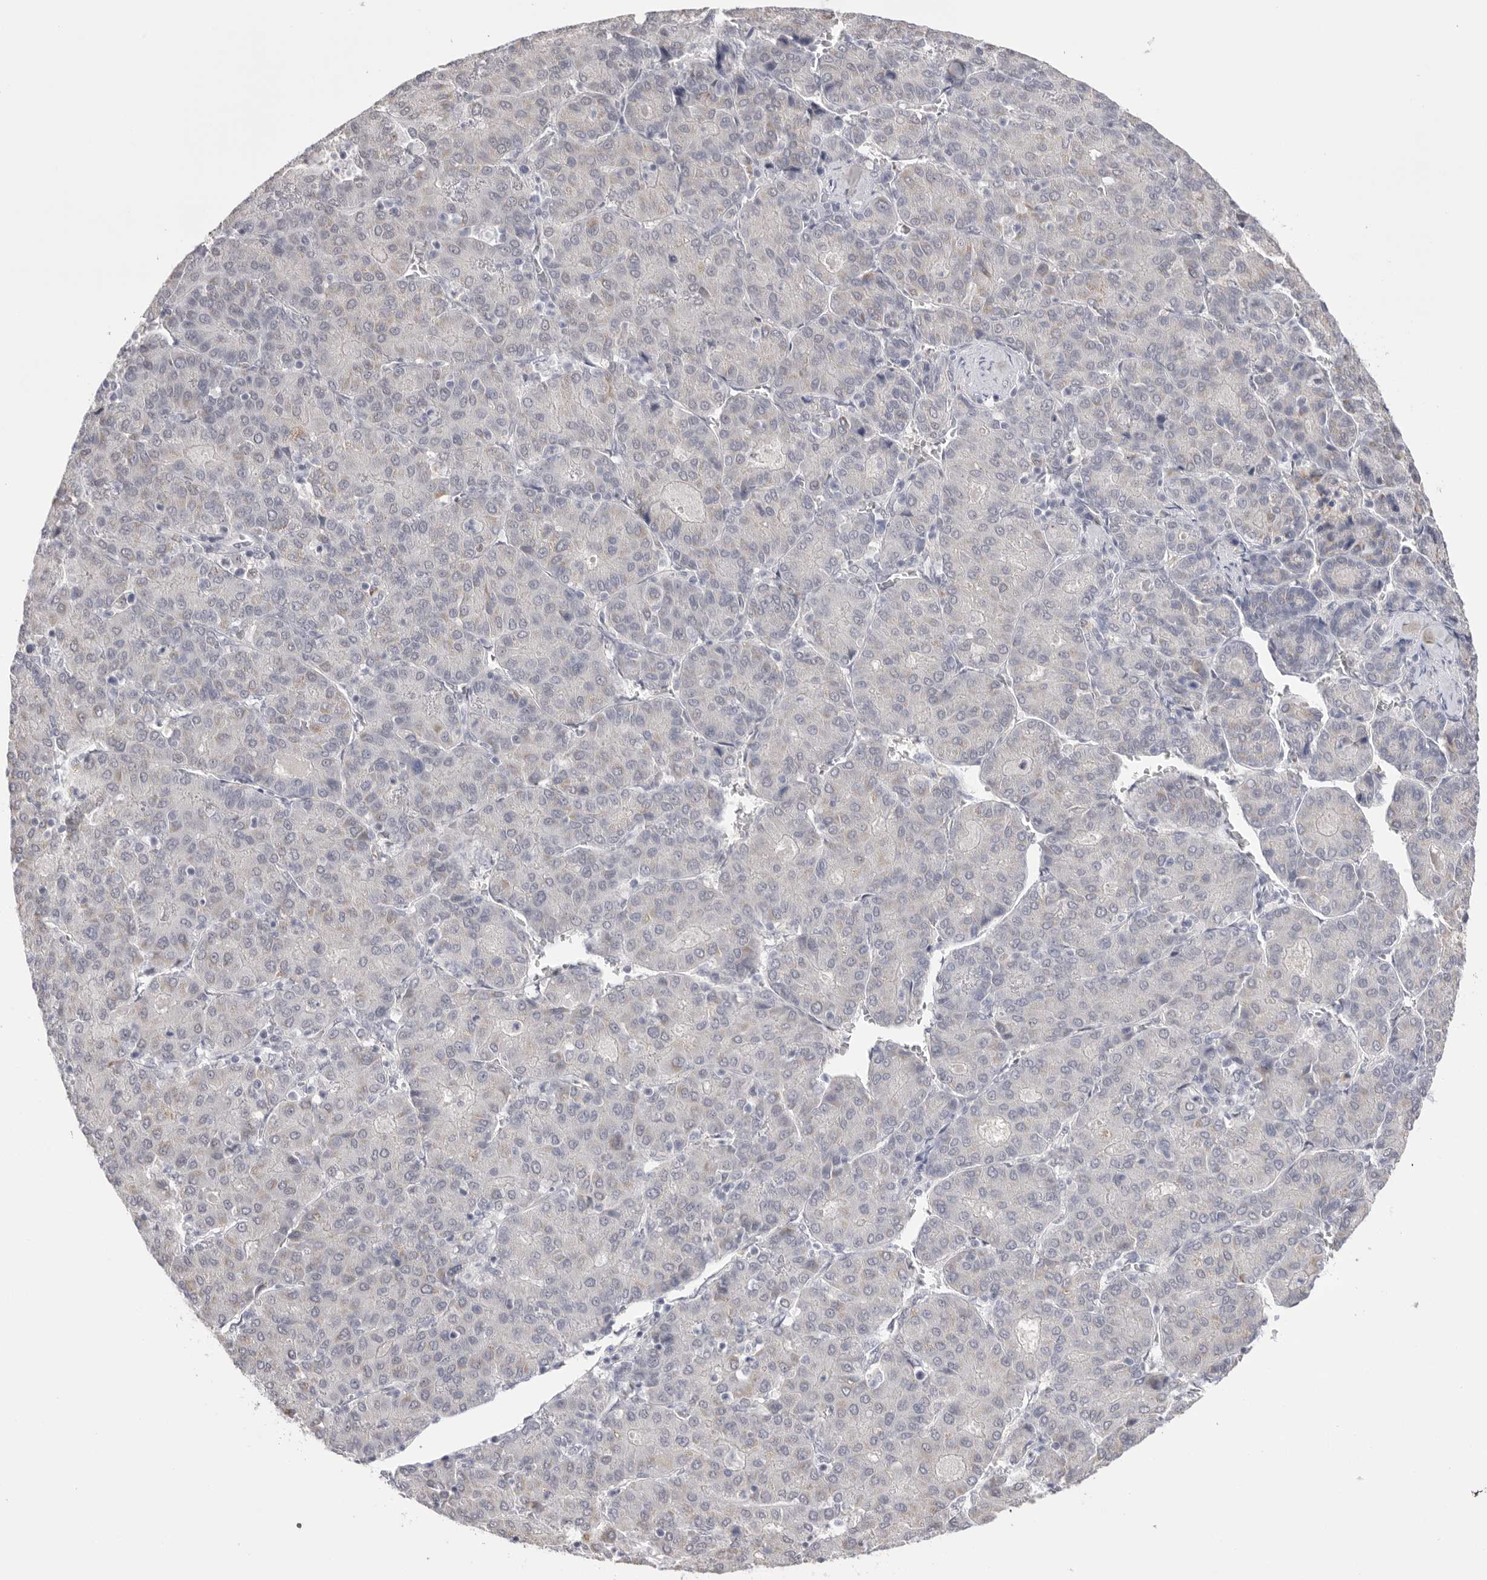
{"staining": {"intensity": "negative", "quantity": "none", "location": "none"}, "tissue": "liver cancer", "cell_type": "Tumor cells", "image_type": "cancer", "snomed": [{"axis": "morphology", "description": "Carcinoma, Hepatocellular, NOS"}, {"axis": "topography", "description": "Liver"}], "caption": "Immunohistochemistry (IHC) photomicrograph of neoplastic tissue: liver cancer stained with DAB displays no significant protein positivity in tumor cells.", "gene": "BCLAF3", "patient": {"sex": "male", "age": 65}}